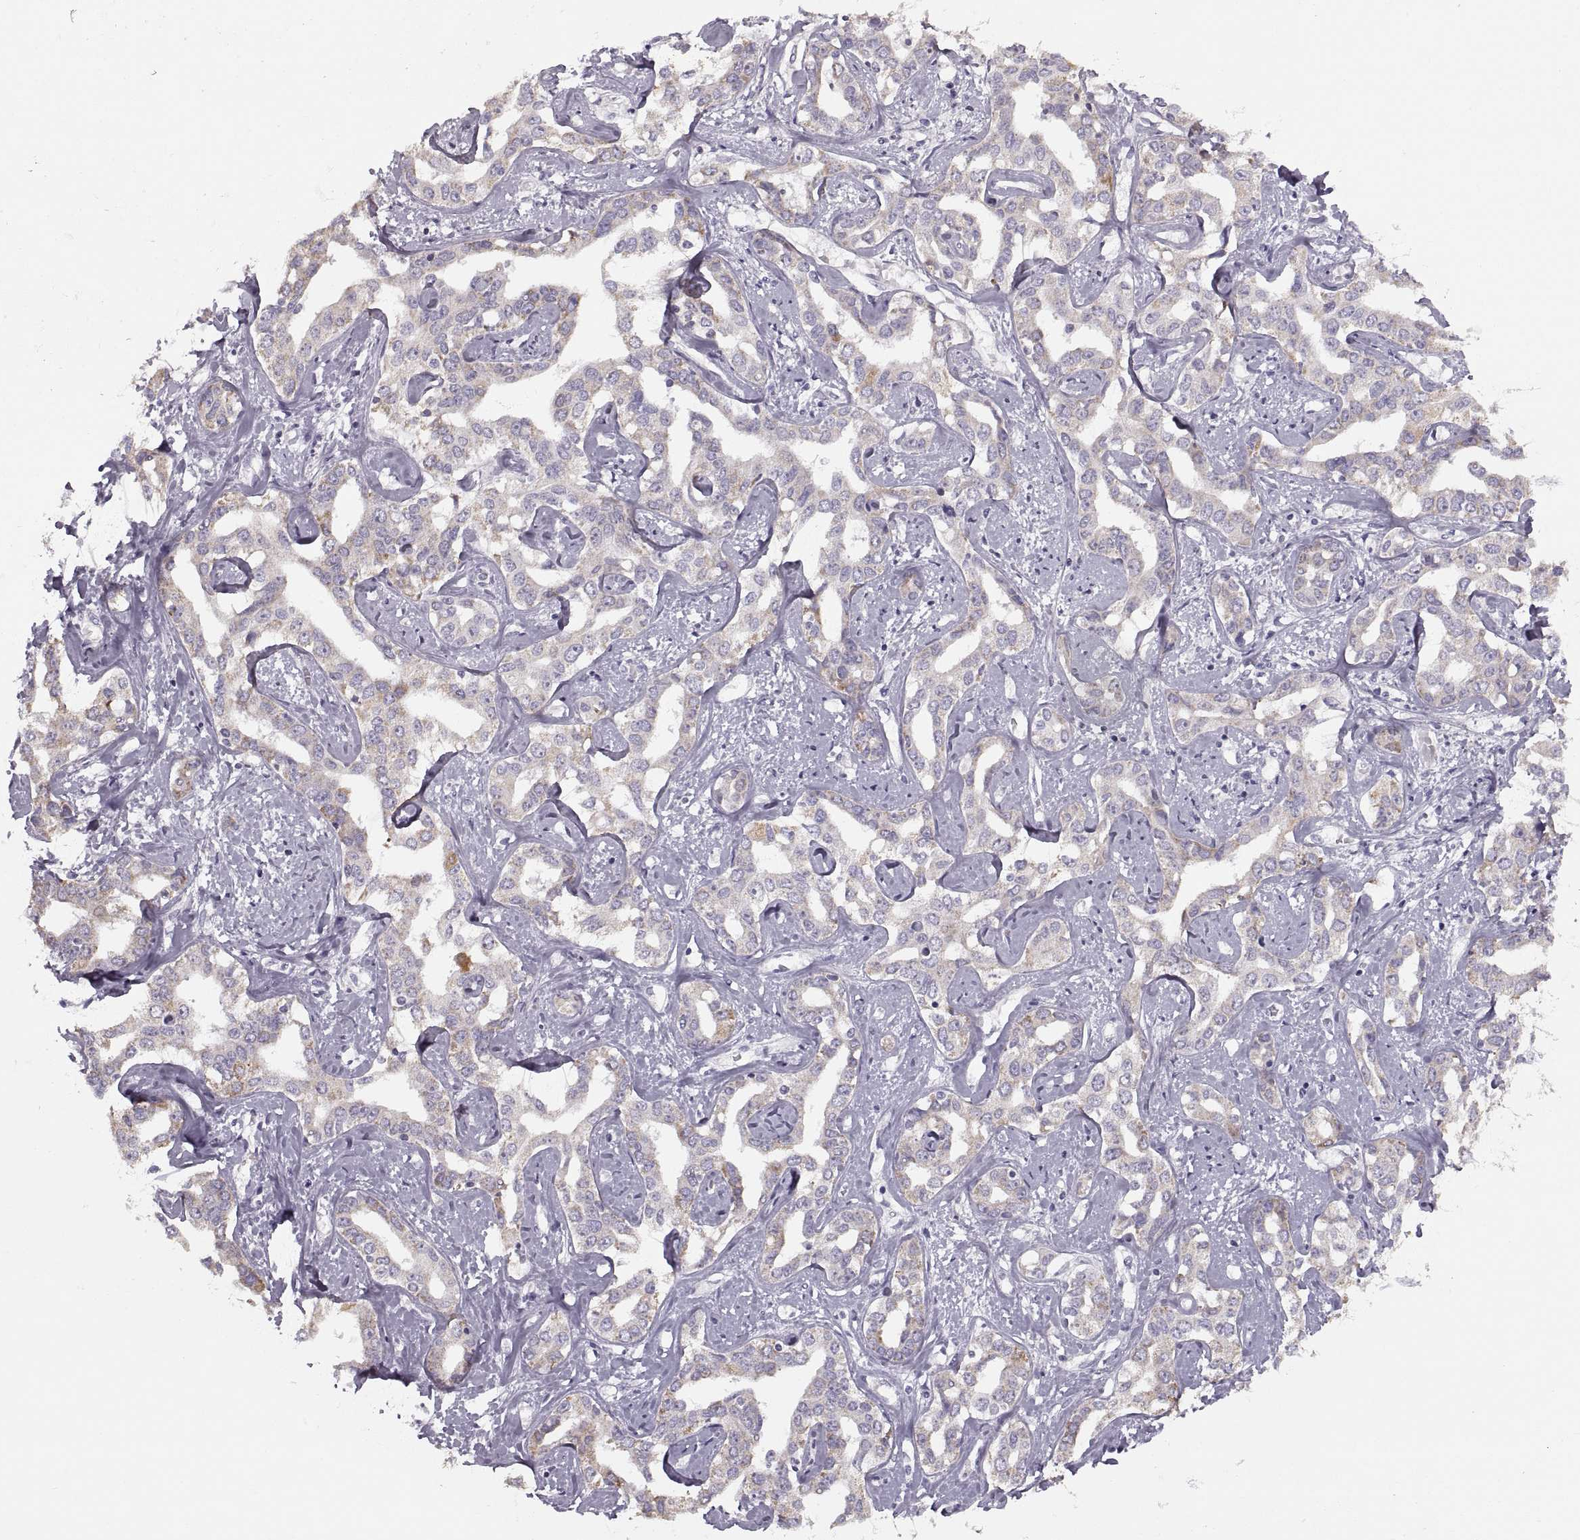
{"staining": {"intensity": "moderate", "quantity": "<25%", "location": "cytoplasmic/membranous"}, "tissue": "liver cancer", "cell_type": "Tumor cells", "image_type": "cancer", "snomed": [{"axis": "morphology", "description": "Cholangiocarcinoma"}, {"axis": "topography", "description": "Liver"}], "caption": "Immunohistochemical staining of human liver cancer displays low levels of moderate cytoplasmic/membranous staining in approximately <25% of tumor cells. (Stains: DAB (3,3'-diaminobenzidine) in brown, nuclei in blue, Microscopy: brightfield microscopy at high magnification).", "gene": "PIERCE1", "patient": {"sex": "male", "age": 59}}